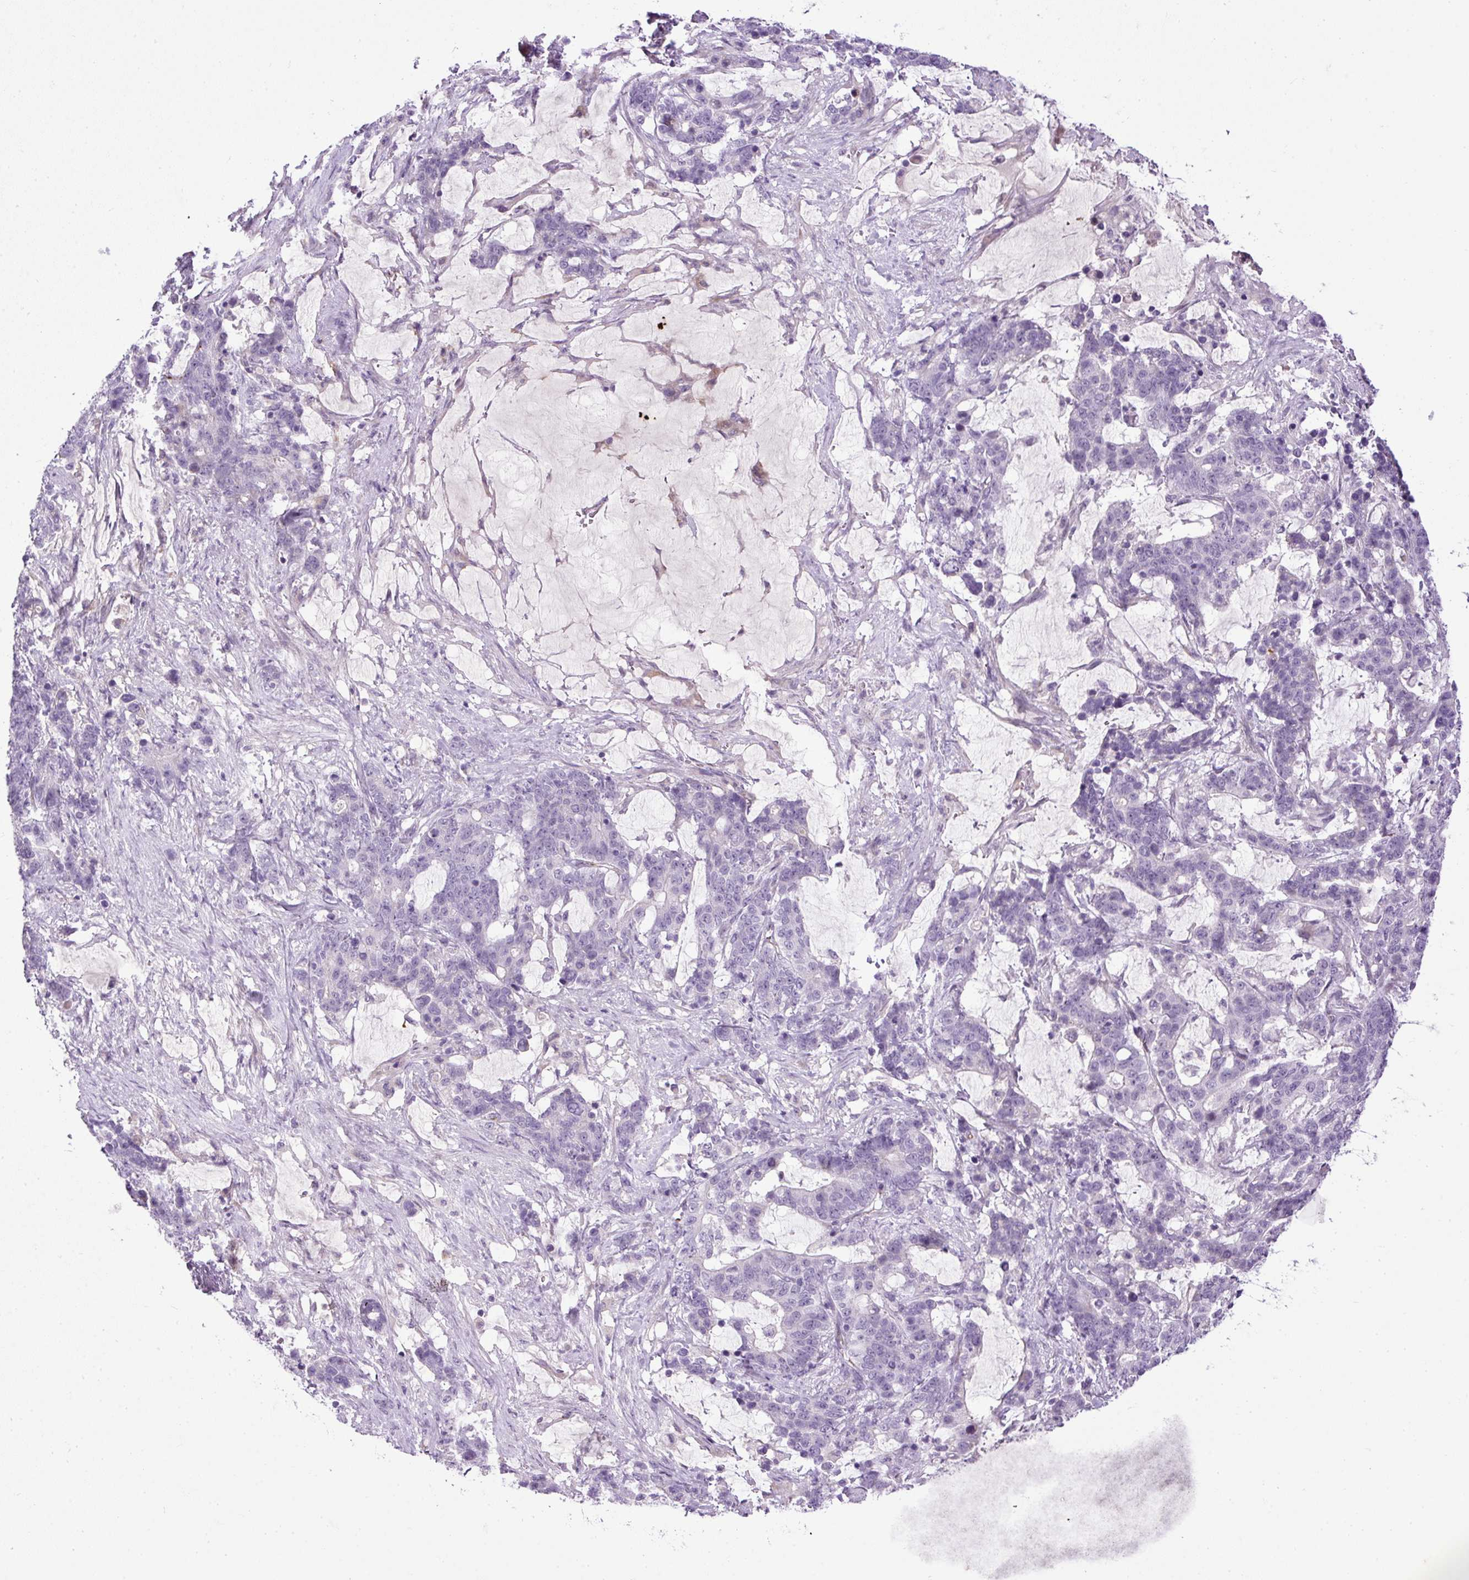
{"staining": {"intensity": "negative", "quantity": "none", "location": "none"}, "tissue": "stomach cancer", "cell_type": "Tumor cells", "image_type": "cancer", "snomed": [{"axis": "morphology", "description": "Normal tissue, NOS"}, {"axis": "morphology", "description": "Adenocarcinoma, NOS"}, {"axis": "topography", "description": "Stomach"}], "caption": "The image demonstrates no staining of tumor cells in stomach cancer (adenocarcinoma). The staining is performed using DAB brown chromogen with nuclei counter-stained in using hematoxylin.", "gene": "LEFTY2", "patient": {"sex": "female", "age": 64}}